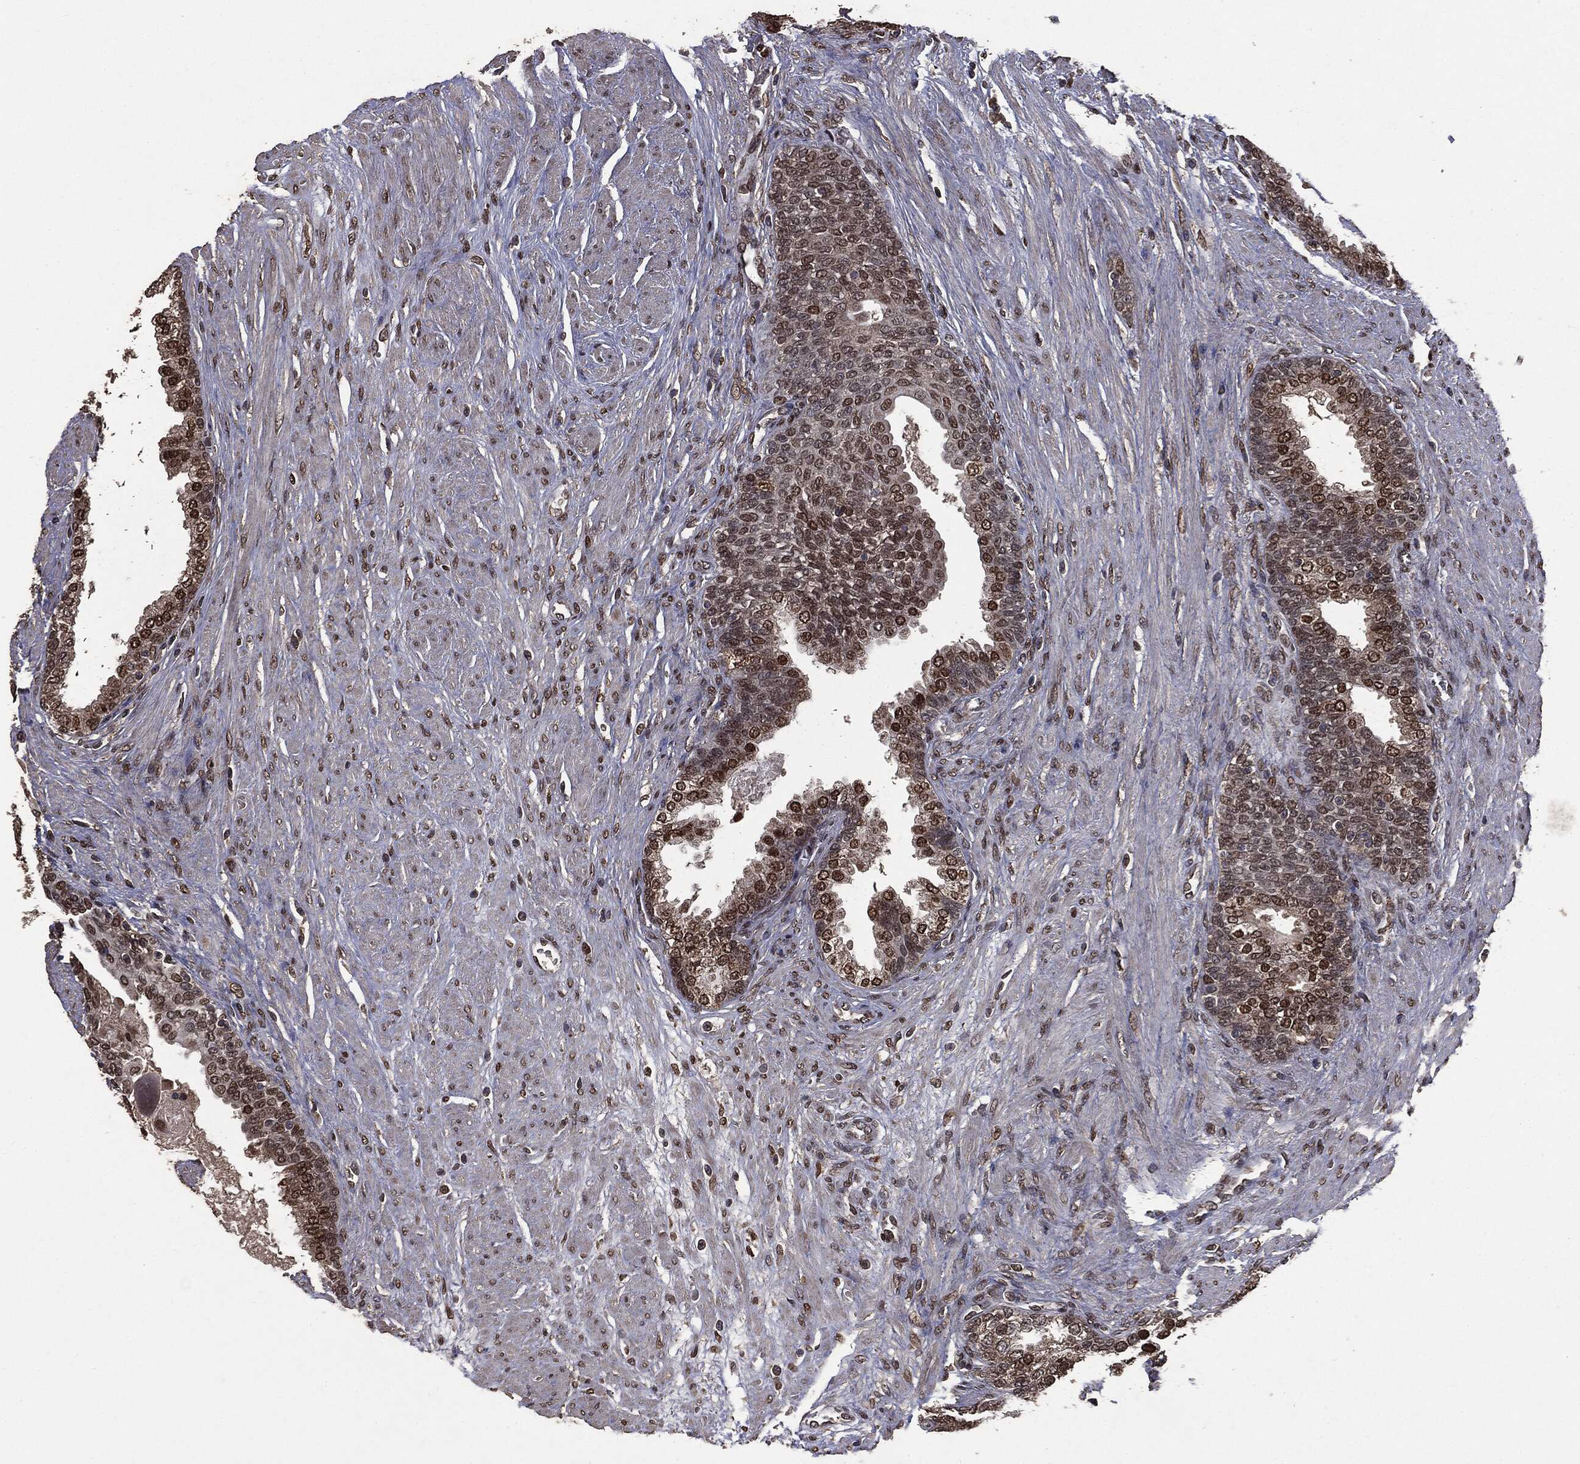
{"staining": {"intensity": "strong", "quantity": "25%-75%", "location": "cytoplasmic/membranous,nuclear"}, "tissue": "prostate cancer", "cell_type": "Tumor cells", "image_type": "cancer", "snomed": [{"axis": "morphology", "description": "Adenocarcinoma, NOS"}, {"axis": "topography", "description": "Prostate and seminal vesicle, NOS"}, {"axis": "topography", "description": "Prostate"}], "caption": "Immunohistochemistry staining of prostate adenocarcinoma, which shows high levels of strong cytoplasmic/membranous and nuclear expression in approximately 25%-75% of tumor cells indicating strong cytoplasmic/membranous and nuclear protein expression. The staining was performed using DAB (3,3'-diaminobenzidine) (brown) for protein detection and nuclei were counterstained in hematoxylin (blue).", "gene": "PPP6R2", "patient": {"sex": "male", "age": 62}}